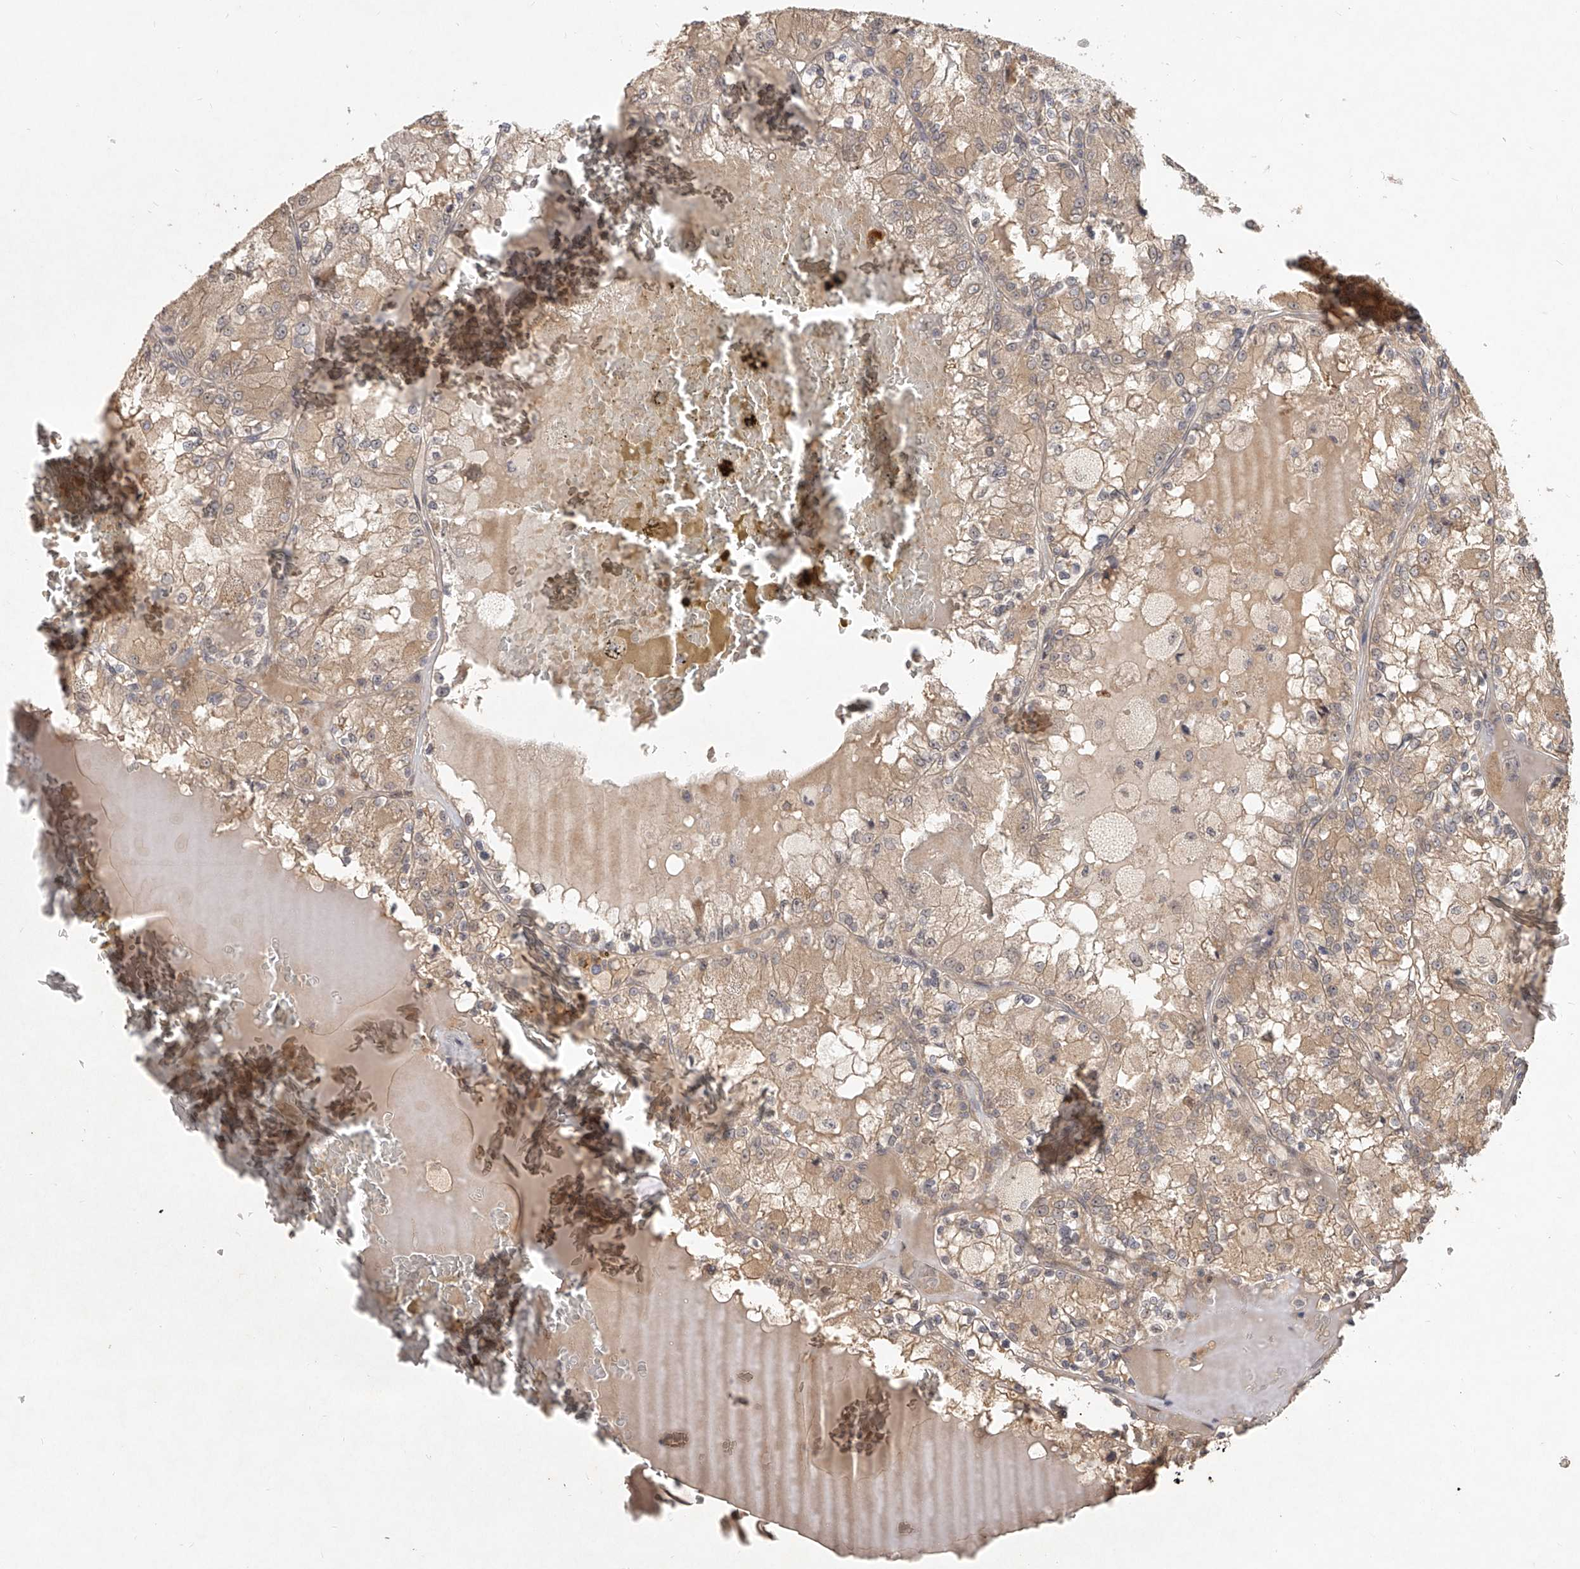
{"staining": {"intensity": "weak", "quantity": ">75%", "location": "cytoplasmic/membranous"}, "tissue": "renal cancer", "cell_type": "Tumor cells", "image_type": "cancer", "snomed": [{"axis": "morphology", "description": "Adenocarcinoma, NOS"}, {"axis": "topography", "description": "Kidney"}], "caption": "An IHC histopathology image of tumor tissue is shown. Protein staining in brown highlights weak cytoplasmic/membranous positivity in renal adenocarcinoma within tumor cells.", "gene": "SLC37A1", "patient": {"sex": "female", "age": 56}}